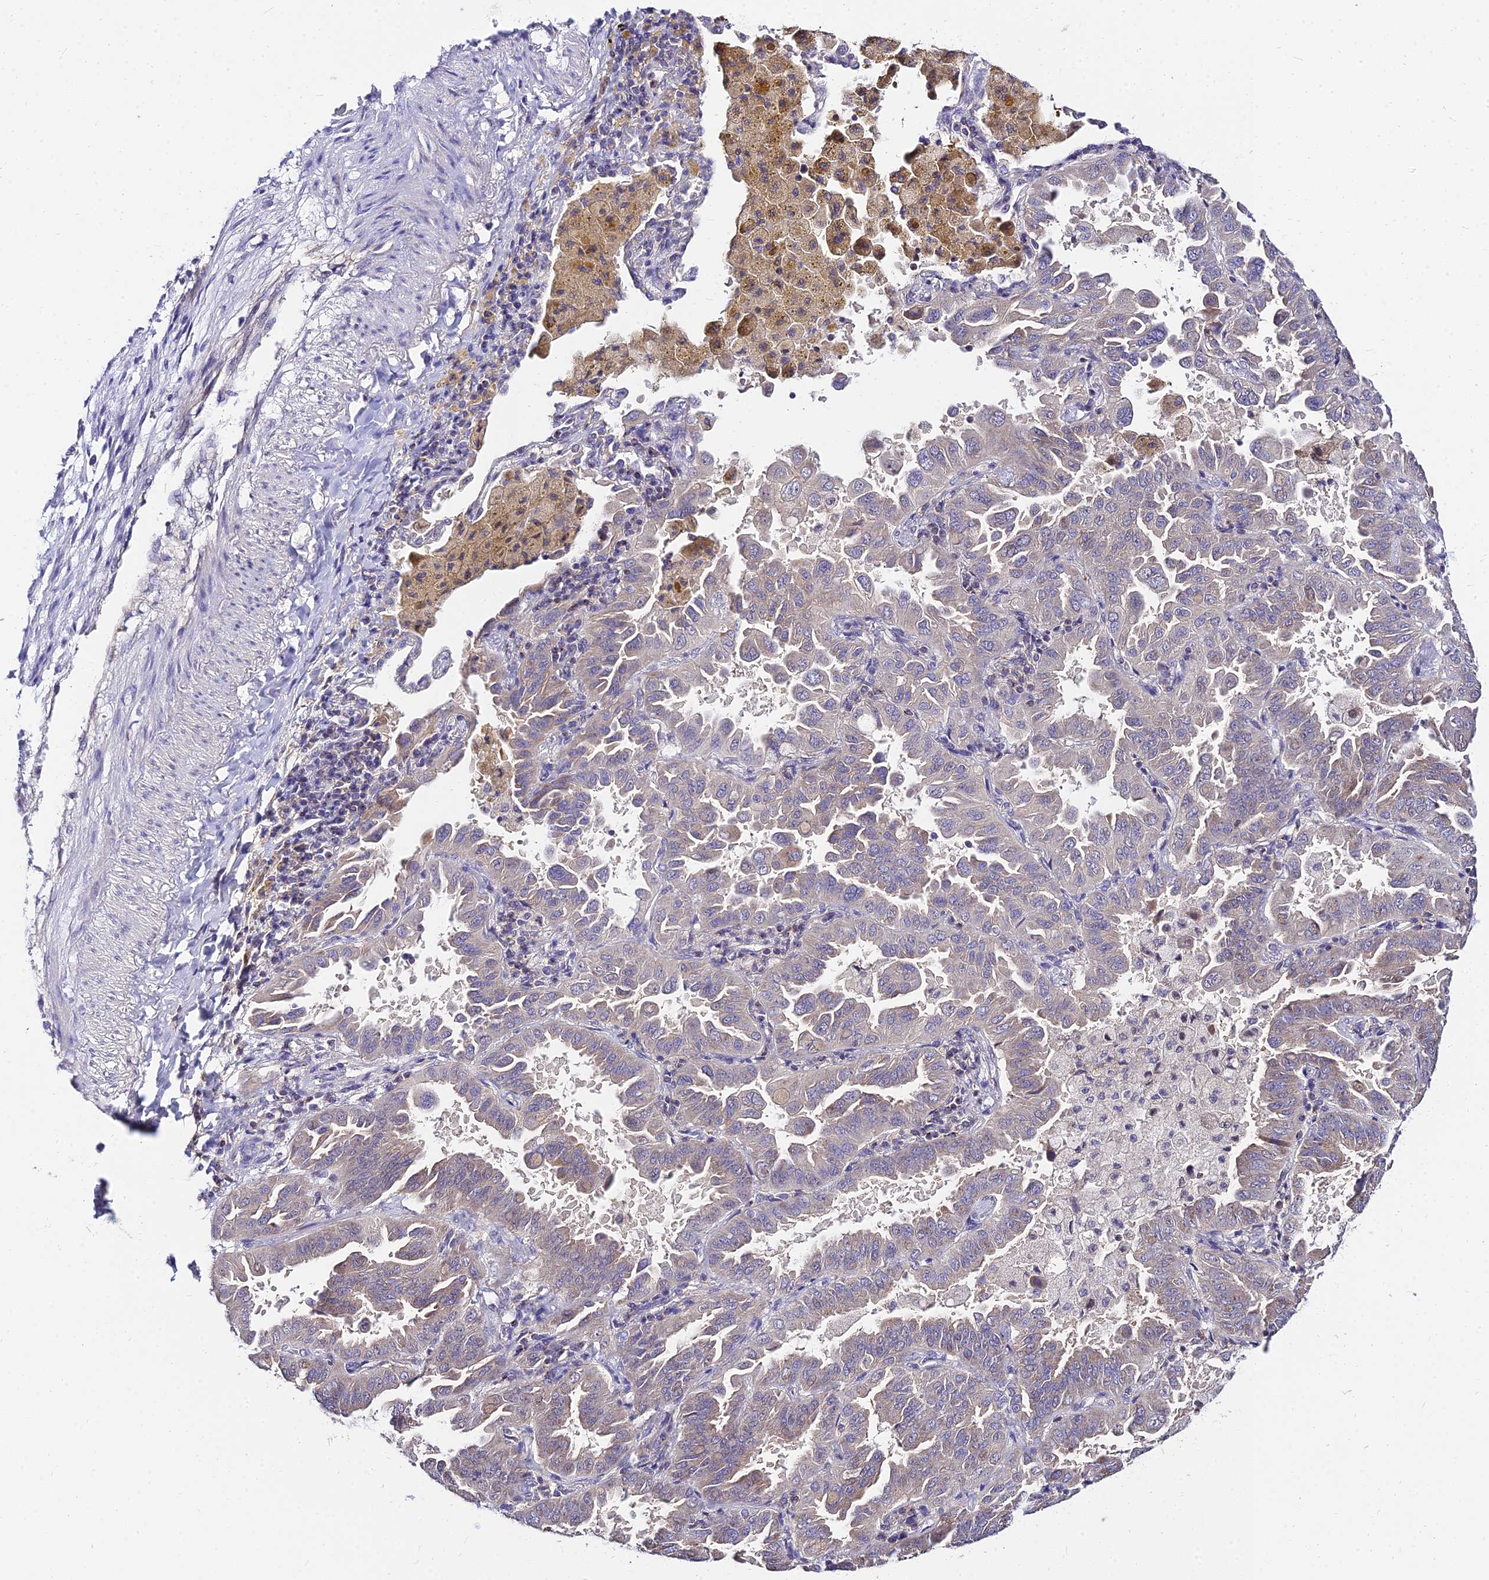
{"staining": {"intensity": "weak", "quantity": "<25%", "location": "cytoplasmic/membranous"}, "tissue": "lung cancer", "cell_type": "Tumor cells", "image_type": "cancer", "snomed": [{"axis": "morphology", "description": "Adenocarcinoma, NOS"}, {"axis": "topography", "description": "Lung"}], "caption": "There is no significant staining in tumor cells of lung cancer (adenocarcinoma).", "gene": "C6orf132", "patient": {"sex": "male", "age": 64}}